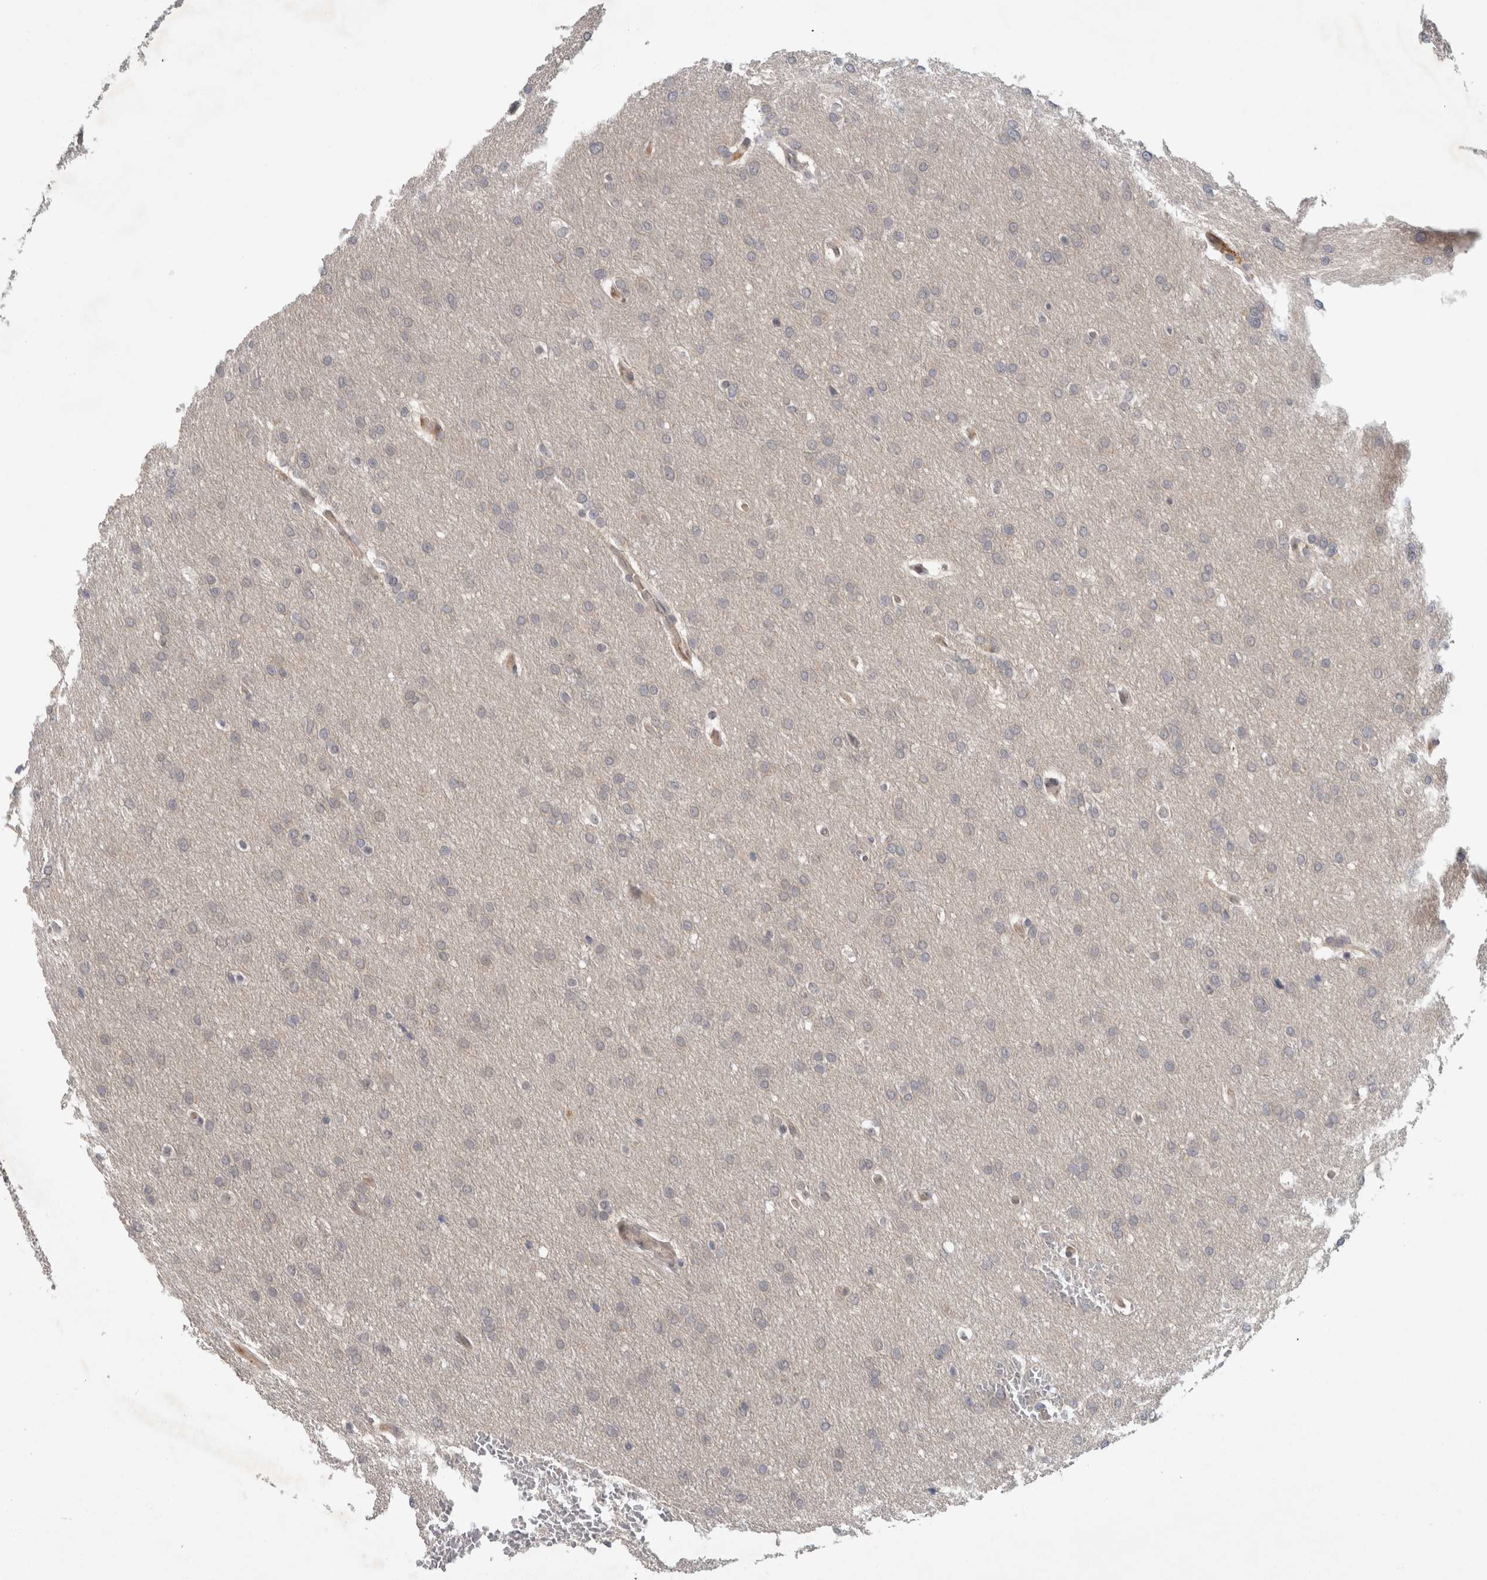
{"staining": {"intensity": "negative", "quantity": "none", "location": "none"}, "tissue": "glioma", "cell_type": "Tumor cells", "image_type": "cancer", "snomed": [{"axis": "morphology", "description": "Glioma, malignant, Low grade"}, {"axis": "topography", "description": "Brain"}], "caption": "This is an immunohistochemistry (IHC) image of glioma. There is no positivity in tumor cells.", "gene": "CRISPLD1", "patient": {"sex": "female", "age": 37}}